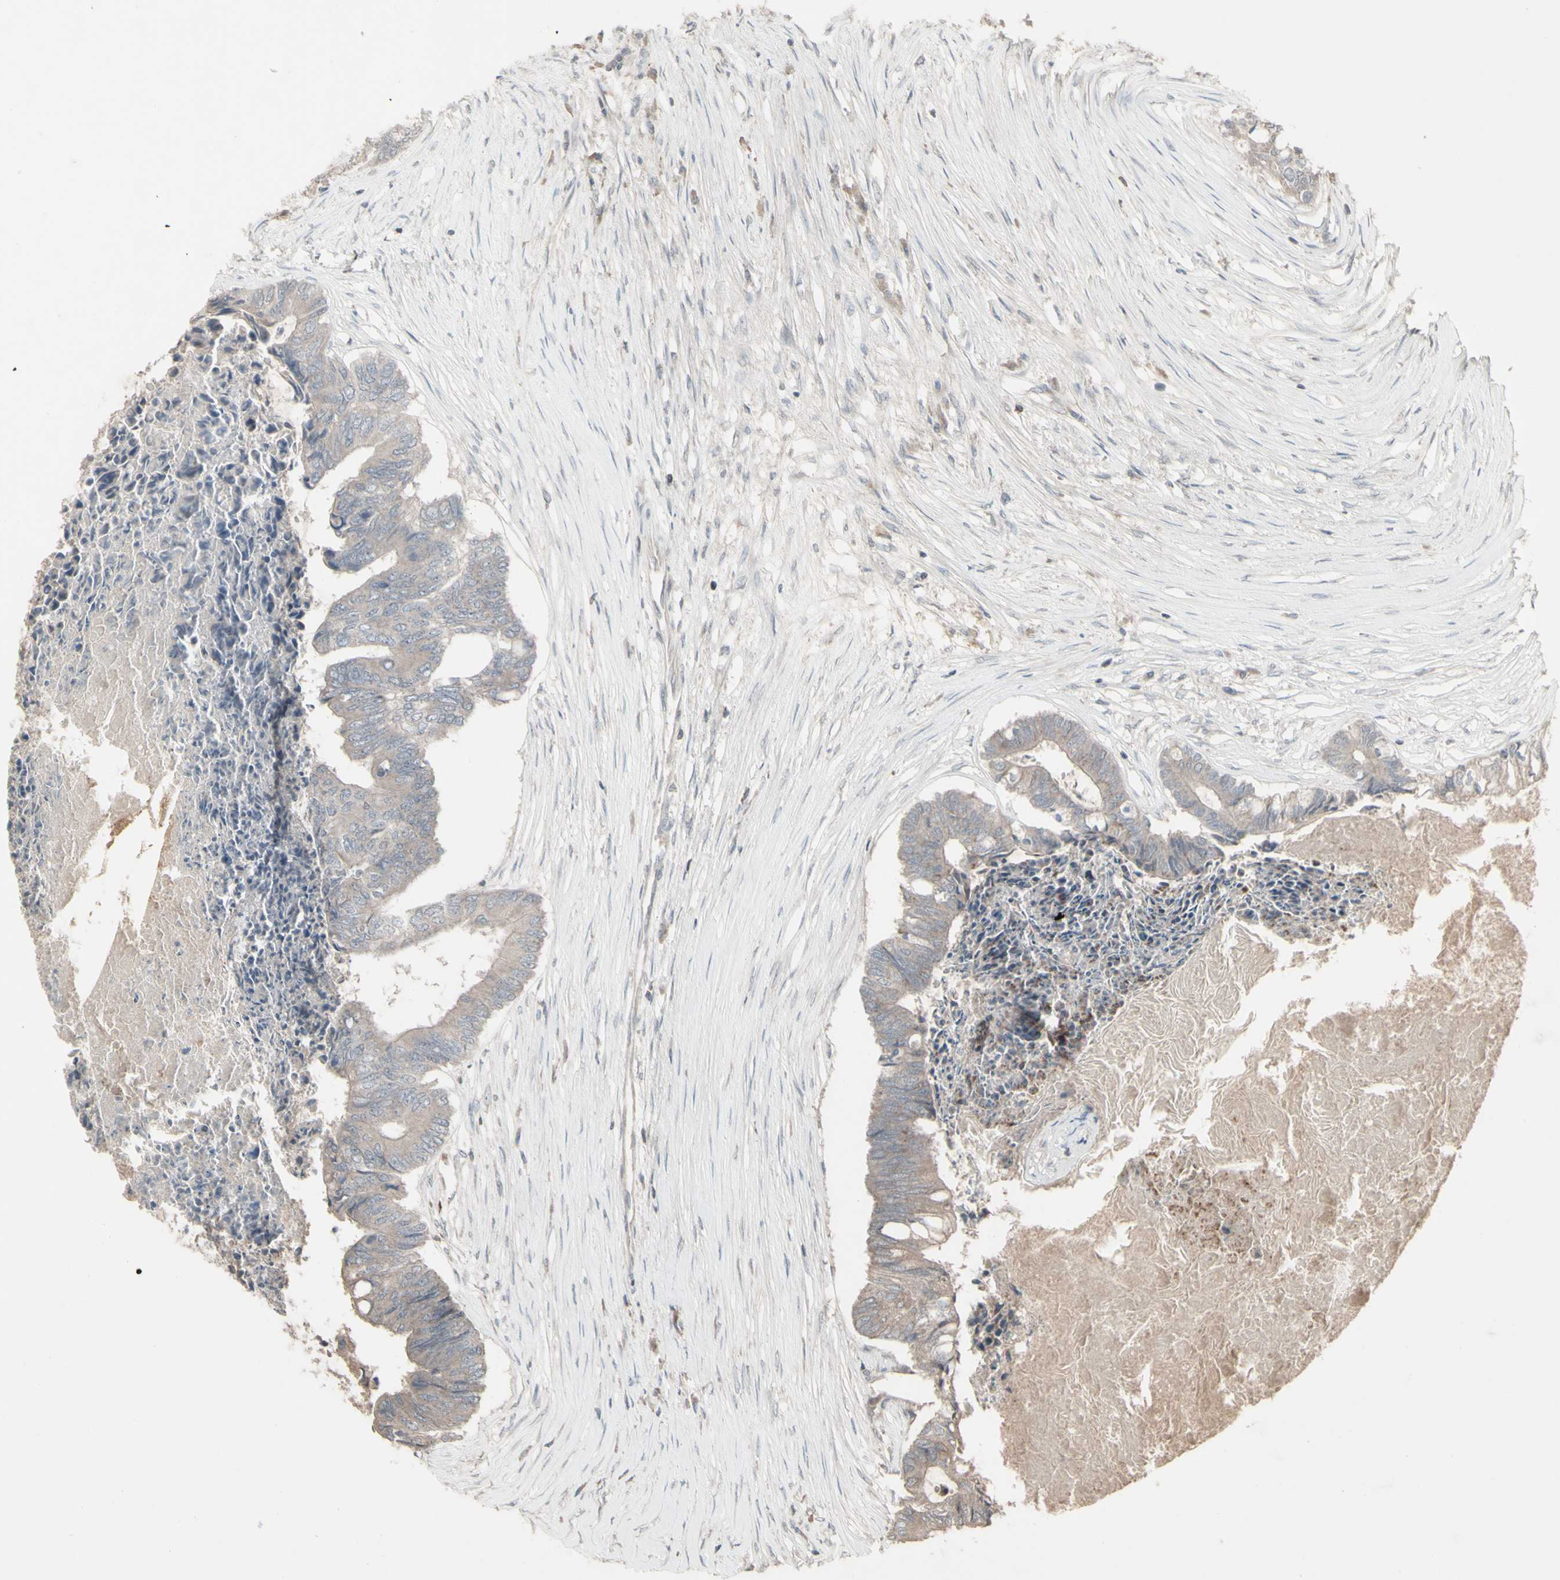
{"staining": {"intensity": "weak", "quantity": "25%-75%", "location": "cytoplasmic/membranous"}, "tissue": "colorectal cancer", "cell_type": "Tumor cells", "image_type": "cancer", "snomed": [{"axis": "morphology", "description": "Adenocarcinoma, NOS"}, {"axis": "topography", "description": "Rectum"}], "caption": "Immunohistochemical staining of human colorectal adenocarcinoma shows low levels of weak cytoplasmic/membranous positivity in about 25%-75% of tumor cells. The protein is shown in brown color, while the nuclei are stained blue.", "gene": "CSK", "patient": {"sex": "male", "age": 63}}